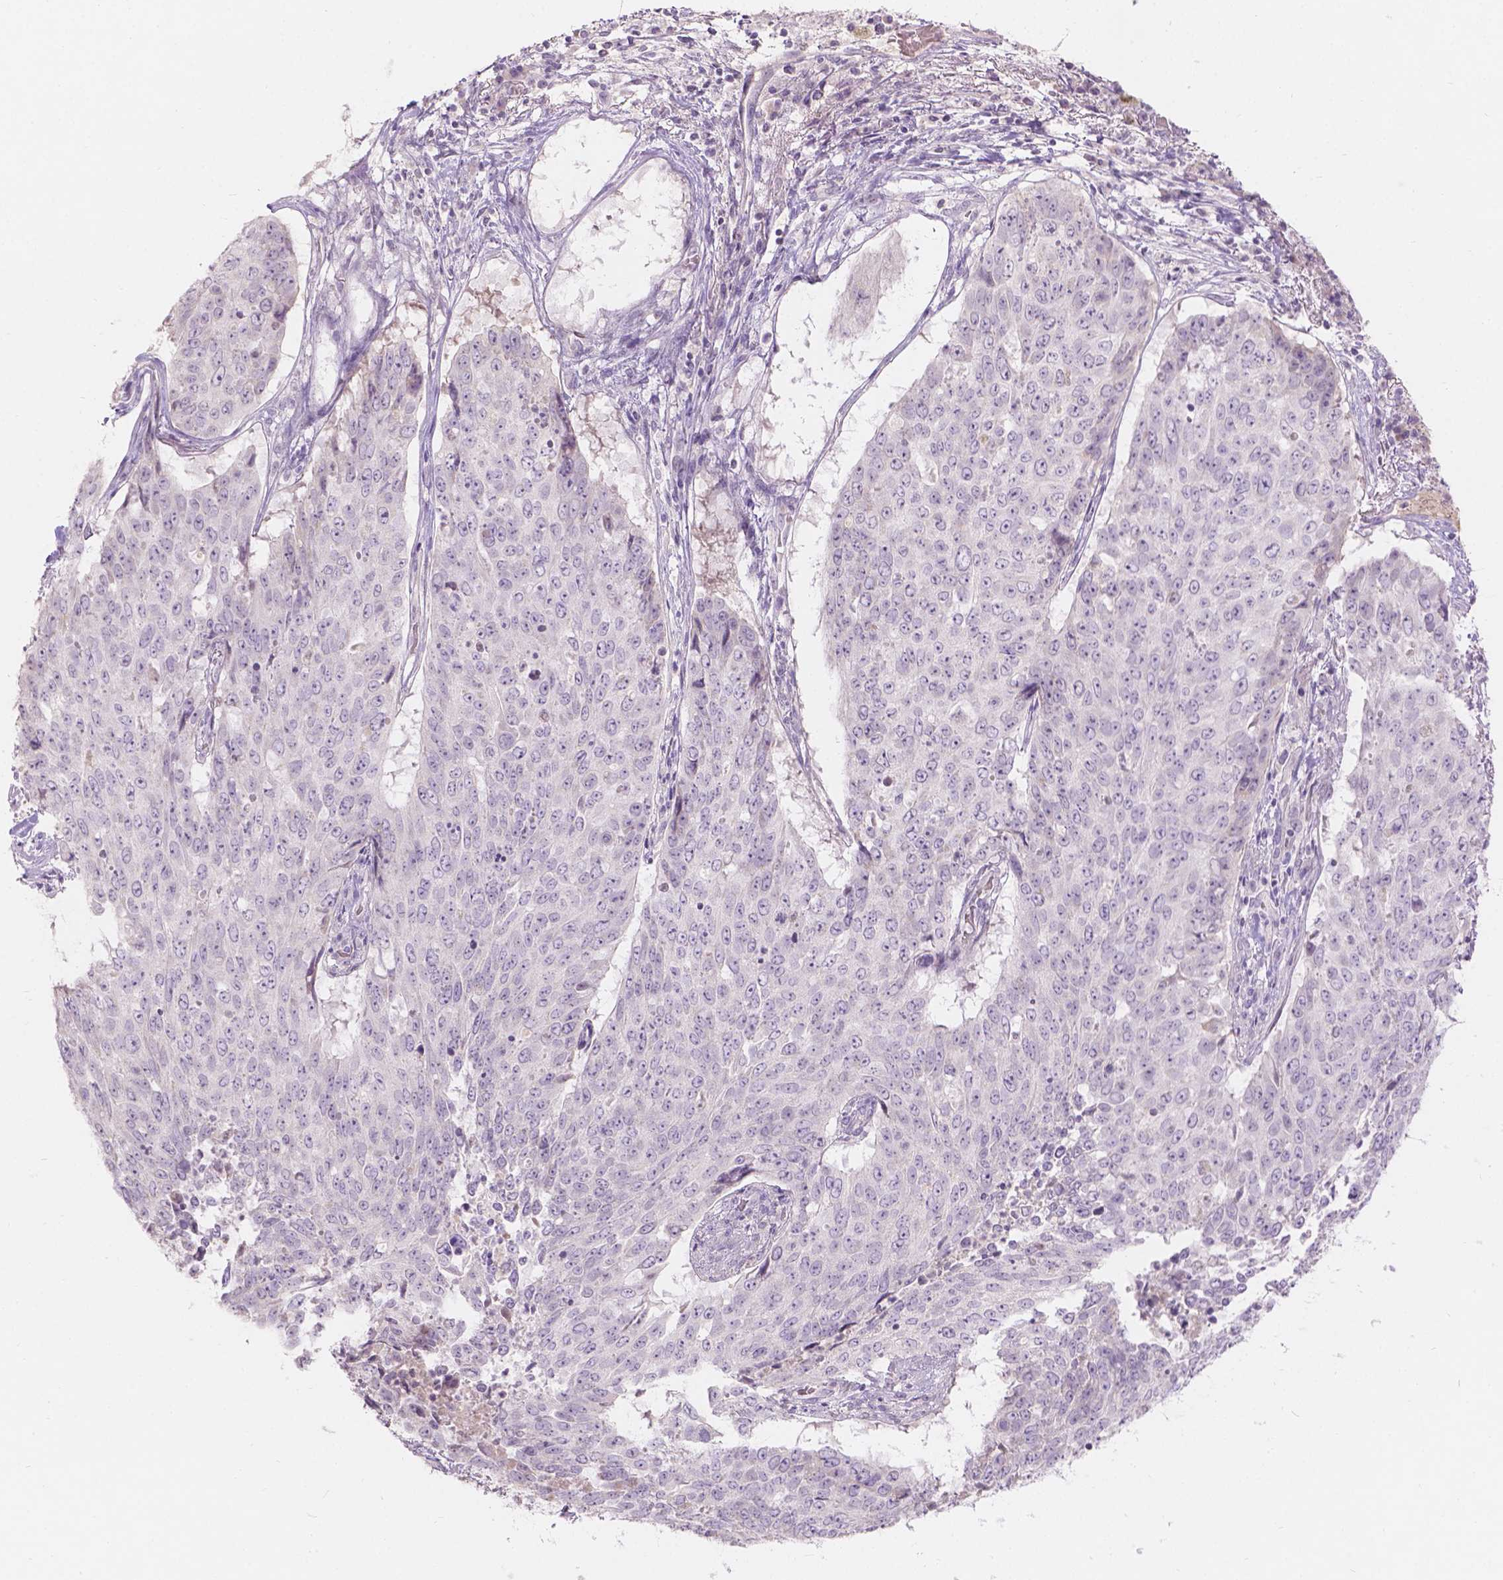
{"staining": {"intensity": "negative", "quantity": "none", "location": "none"}, "tissue": "lung cancer", "cell_type": "Tumor cells", "image_type": "cancer", "snomed": [{"axis": "morphology", "description": "Normal tissue, NOS"}, {"axis": "morphology", "description": "Squamous cell carcinoma, NOS"}, {"axis": "topography", "description": "Bronchus"}, {"axis": "topography", "description": "Lung"}], "caption": "This is an immunohistochemistry photomicrograph of human lung squamous cell carcinoma. There is no positivity in tumor cells.", "gene": "DCAF4L1", "patient": {"sex": "male", "age": 64}}